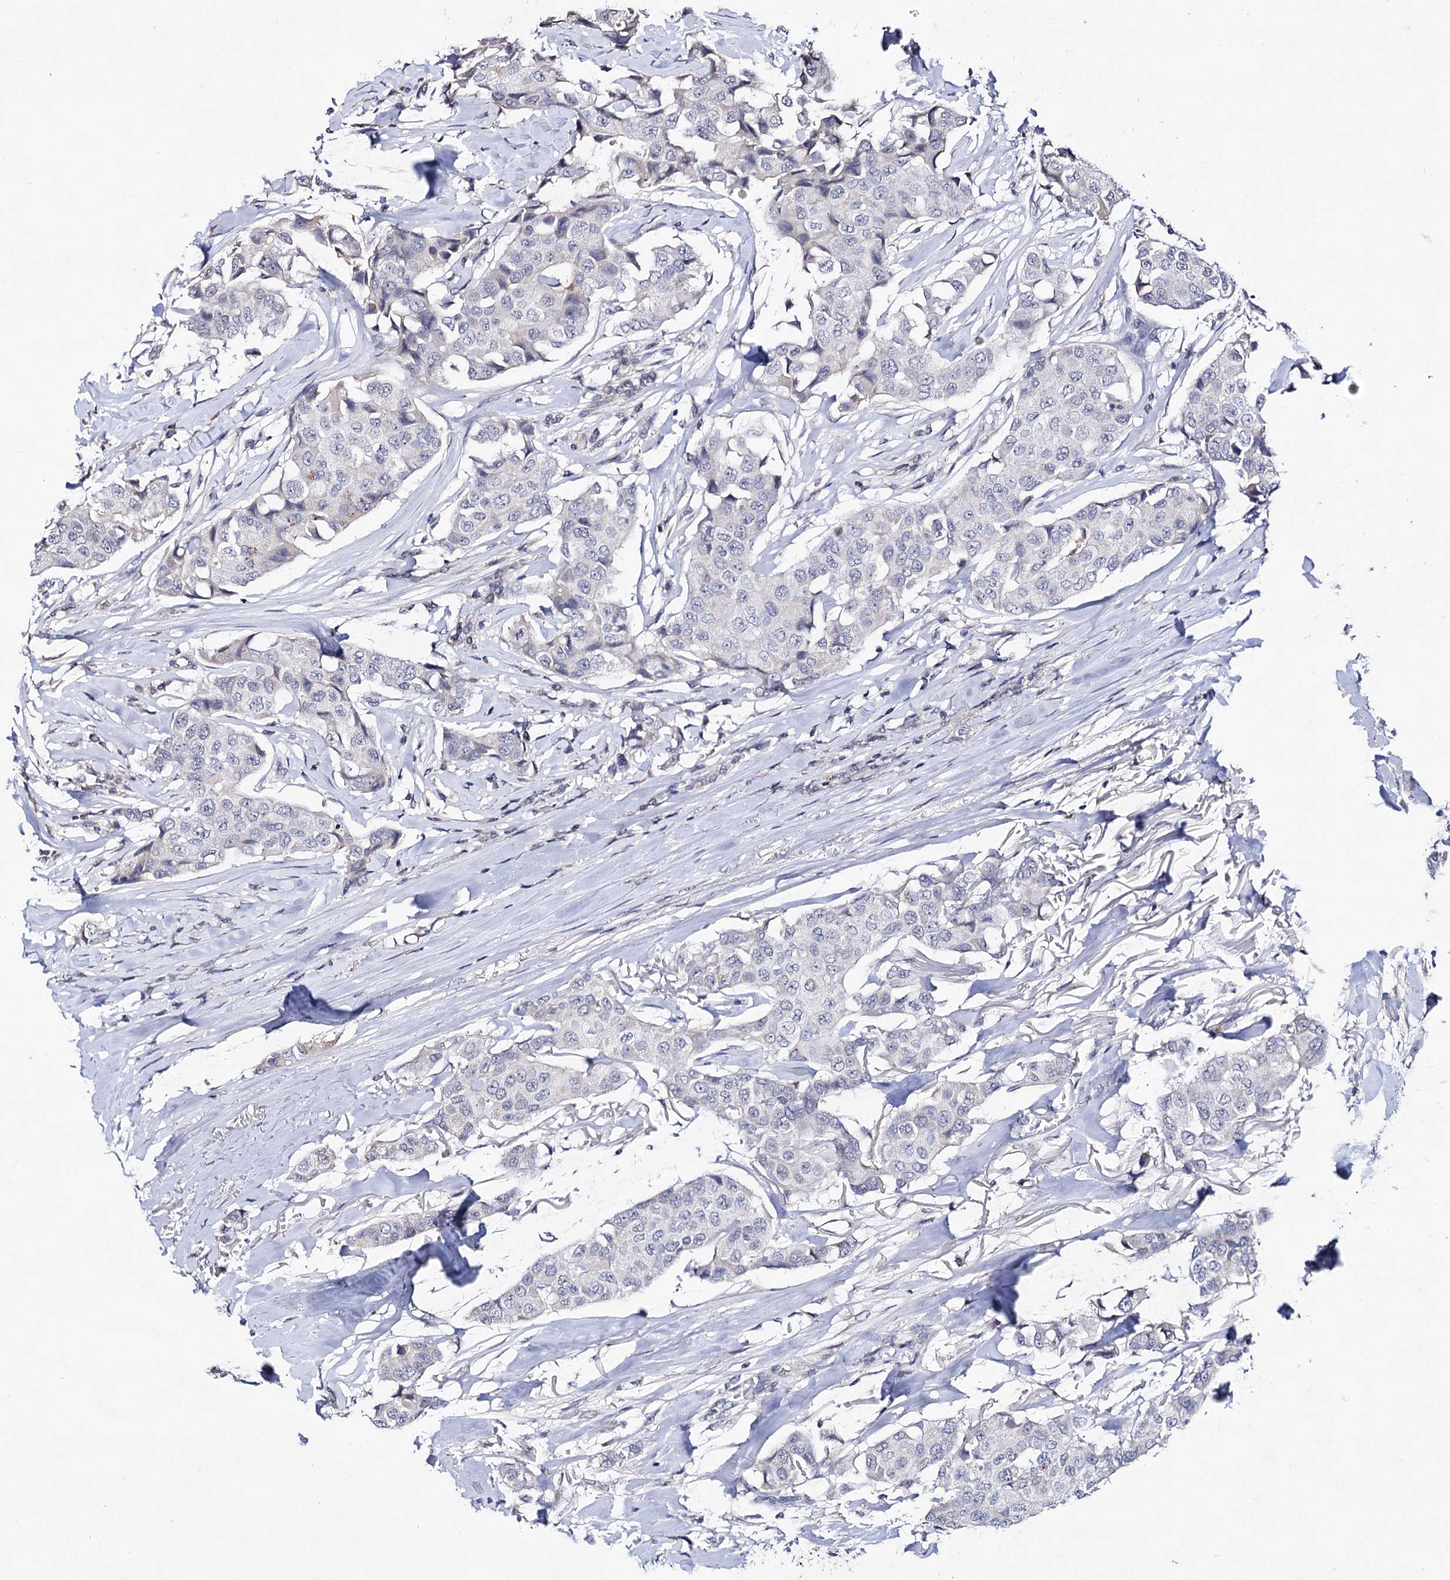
{"staining": {"intensity": "negative", "quantity": "none", "location": "none"}, "tissue": "breast cancer", "cell_type": "Tumor cells", "image_type": "cancer", "snomed": [{"axis": "morphology", "description": "Duct carcinoma"}, {"axis": "topography", "description": "Breast"}], "caption": "The histopathology image demonstrates no staining of tumor cells in breast cancer (infiltrating ductal carcinoma). (Brightfield microscopy of DAB (3,3'-diaminobenzidine) immunohistochemistry at high magnification).", "gene": "PLIN1", "patient": {"sex": "female", "age": 80}}